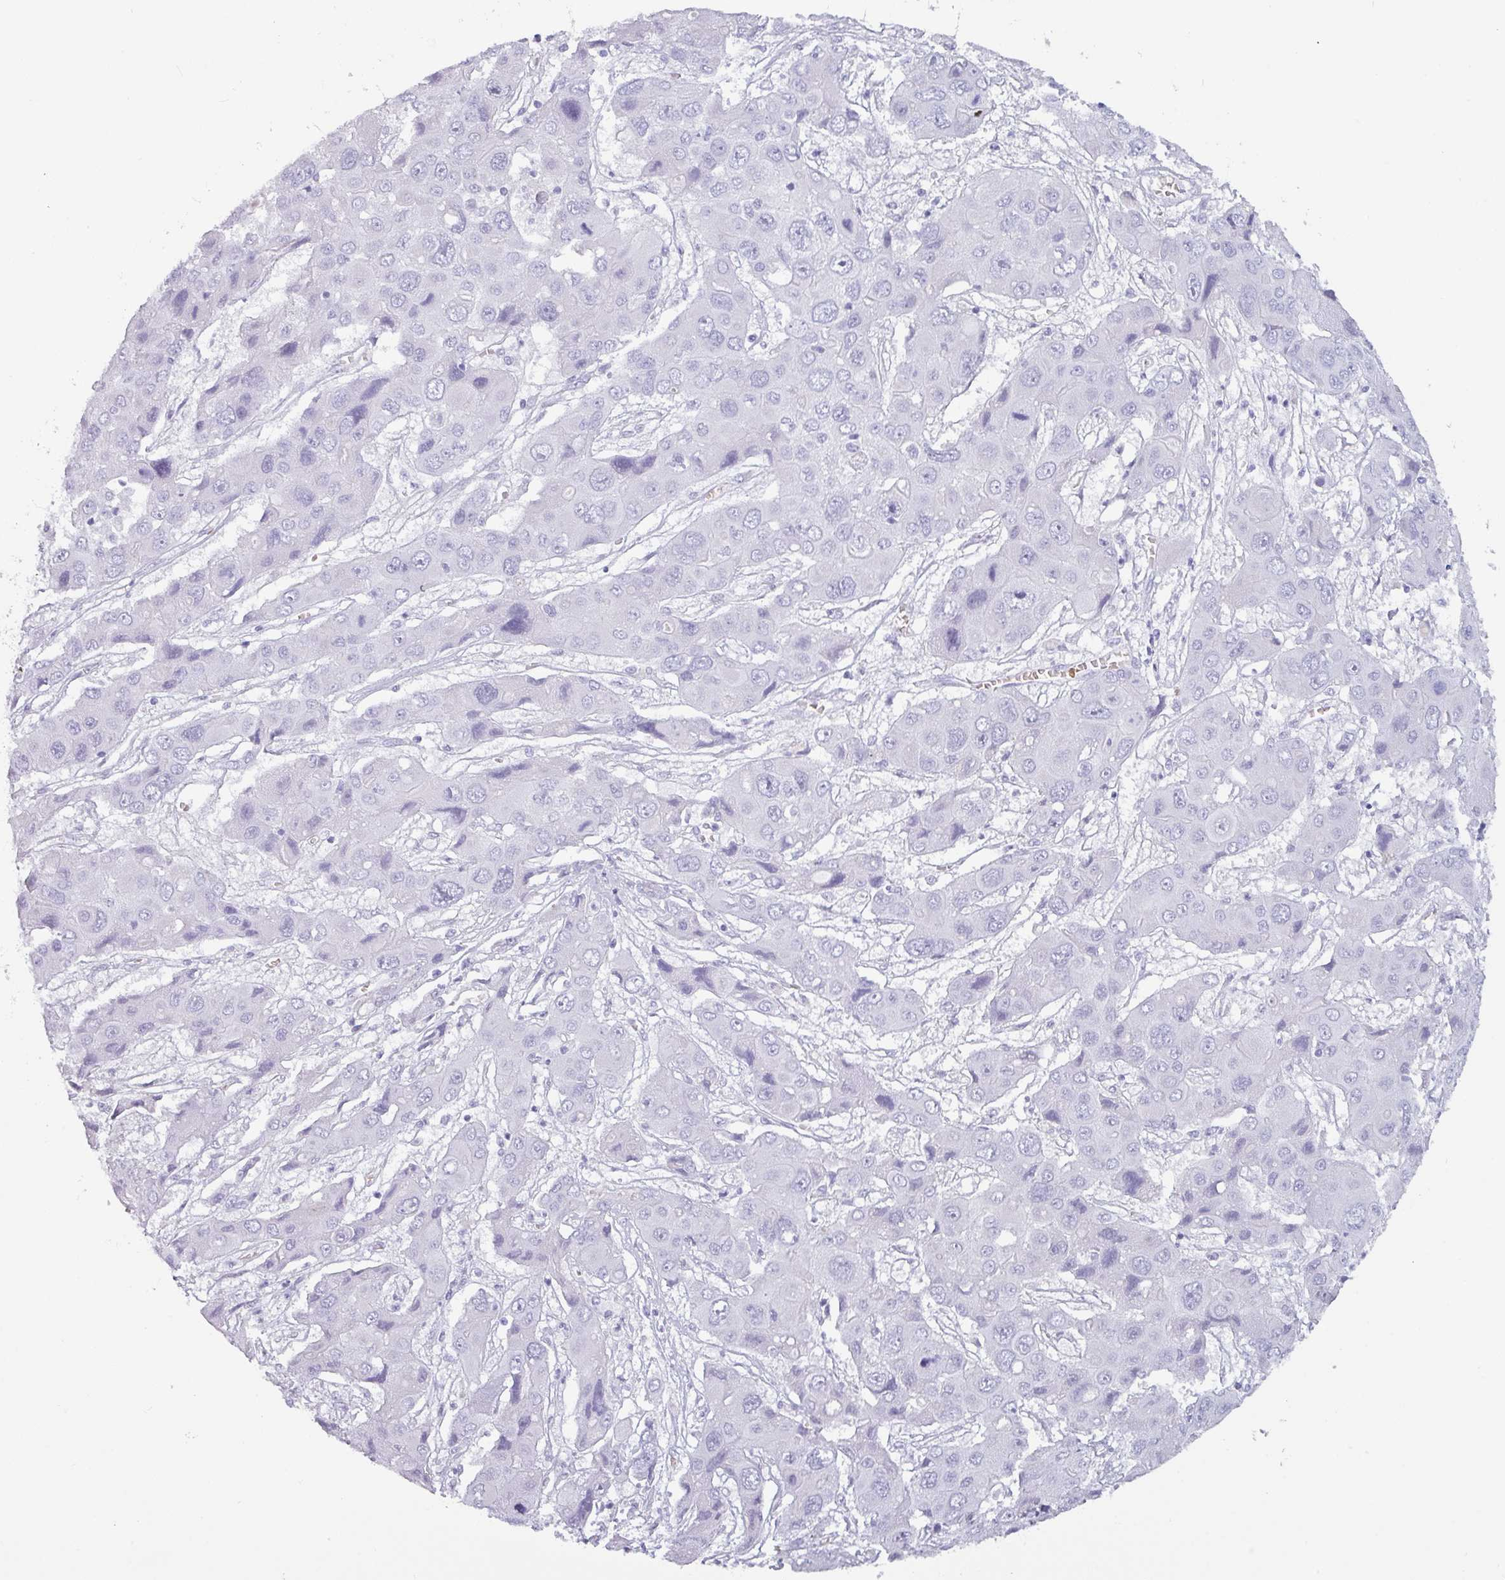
{"staining": {"intensity": "negative", "quantity": "none", "location": "none"}, "tissue": "liver cancer", "cell_type": "Tumor cells", "image_type": "cancer", "snomed": [{"axis": "morphology", "description": "Cholangiocarcinoma"}, {"axis": "topography", "description": "Liver"}], "caption": "High magnification brightfield microscopy of cholangiocarcinoma (liver) stained with DAB (3,3'-diaminobenzidine) (brown) and counterstained with hematoxylin (blue): tumor cells show no significant staining.", "gene": "CRYBB2", "patient": {"sex": "male", "age": 67}}